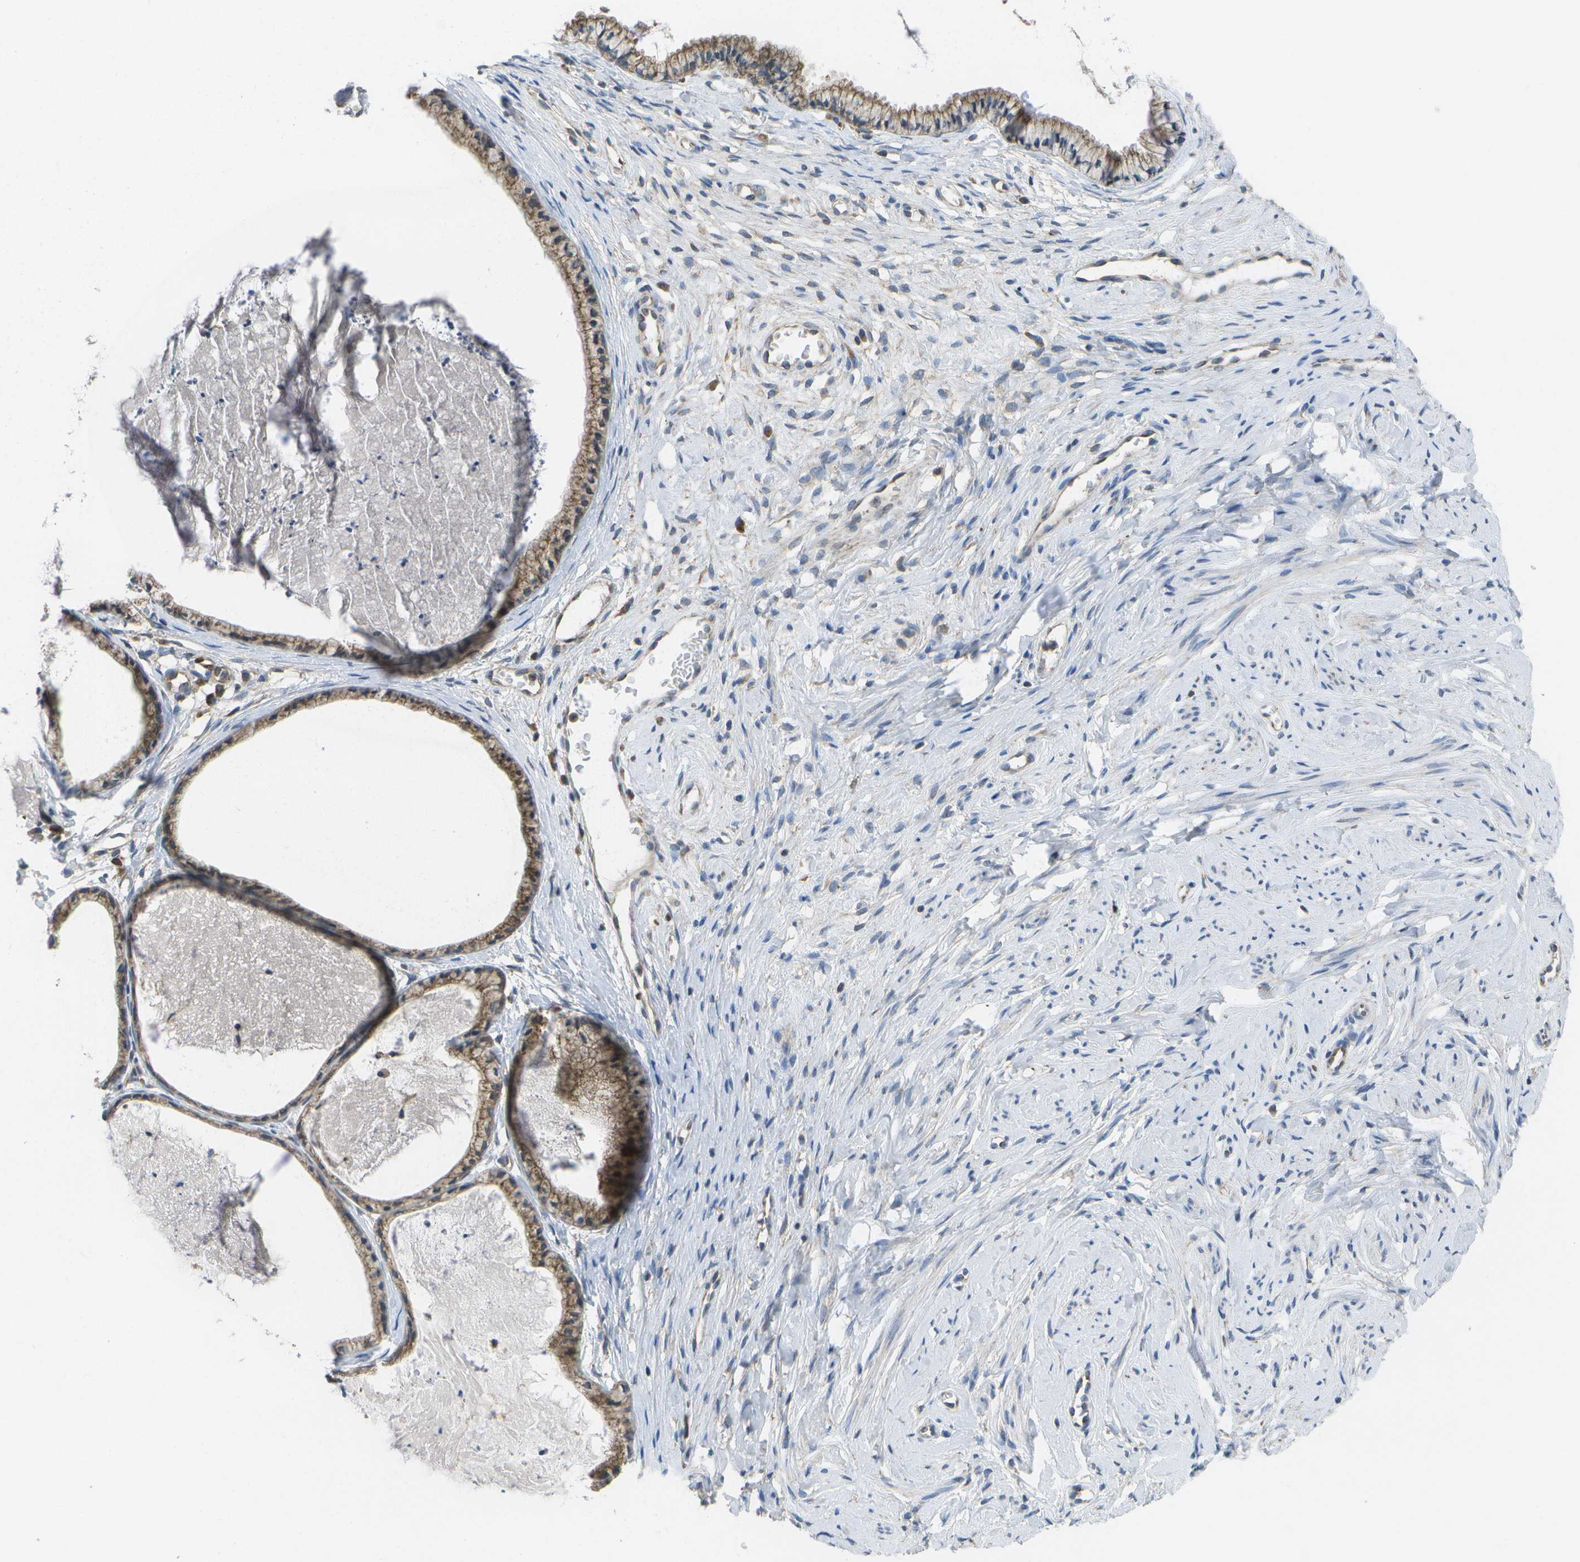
{"staining": {"intensity": "moderate", "quantity": ">75%", "location": "cytoplasmic/membranous"}, "tissue": "cervix", "cell_type": "Glandular cells", "image_type": "normal", "snomed": [{"axis": "morphology", "description": "Normal tissue, NOS"}, {"axis": "topography", "description": "Cervix"}], "caption": "The immunohistochemical stain shows moderate cytoplasmic/membranous staining in glandular cells of benign cervix.", "gene": "DPM3", "patient": {"sex": "female", "age": 77}}